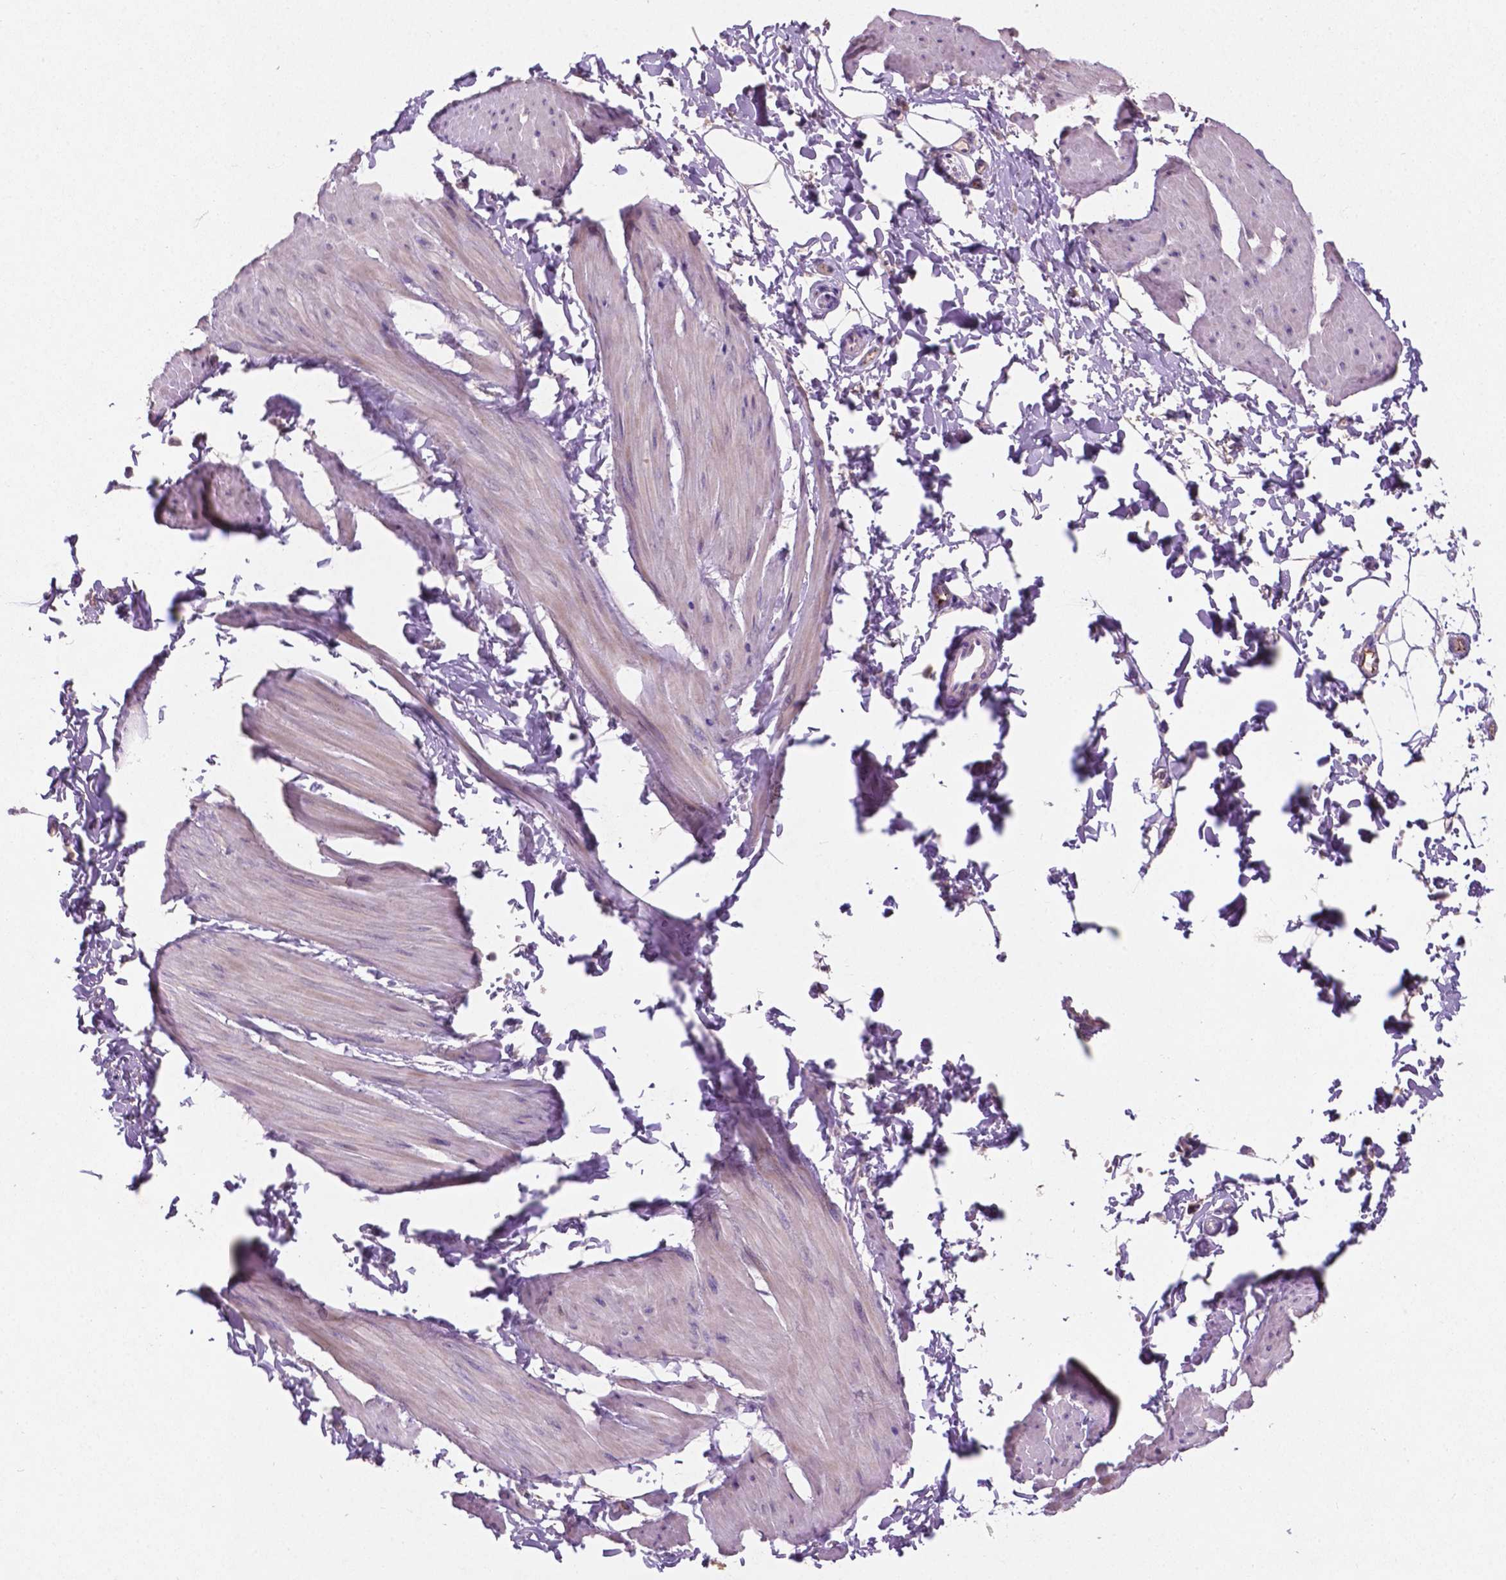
{"staining": {"intensity": "negative", "quantity": "none", "location": "none"}, "tissue": "adipose tissue", "cell_type": "Adipocytes", "image_type": "normal", "snomed": [{"axis": "morphology", "description": "Normal tissue, NOS"}, {"axis": "topography", "description": "Smooth muscle"}, {"axis": "topography", "description": "Peripheral nerve tissue"}], "caption": "A high-resolution micrograph shows IHC staining of unremarkable adipose tissue, which exhibits no significant expression in adipocytes.", "gene": "ARL5C", "patient": {"sex": "male", "age": 58}}